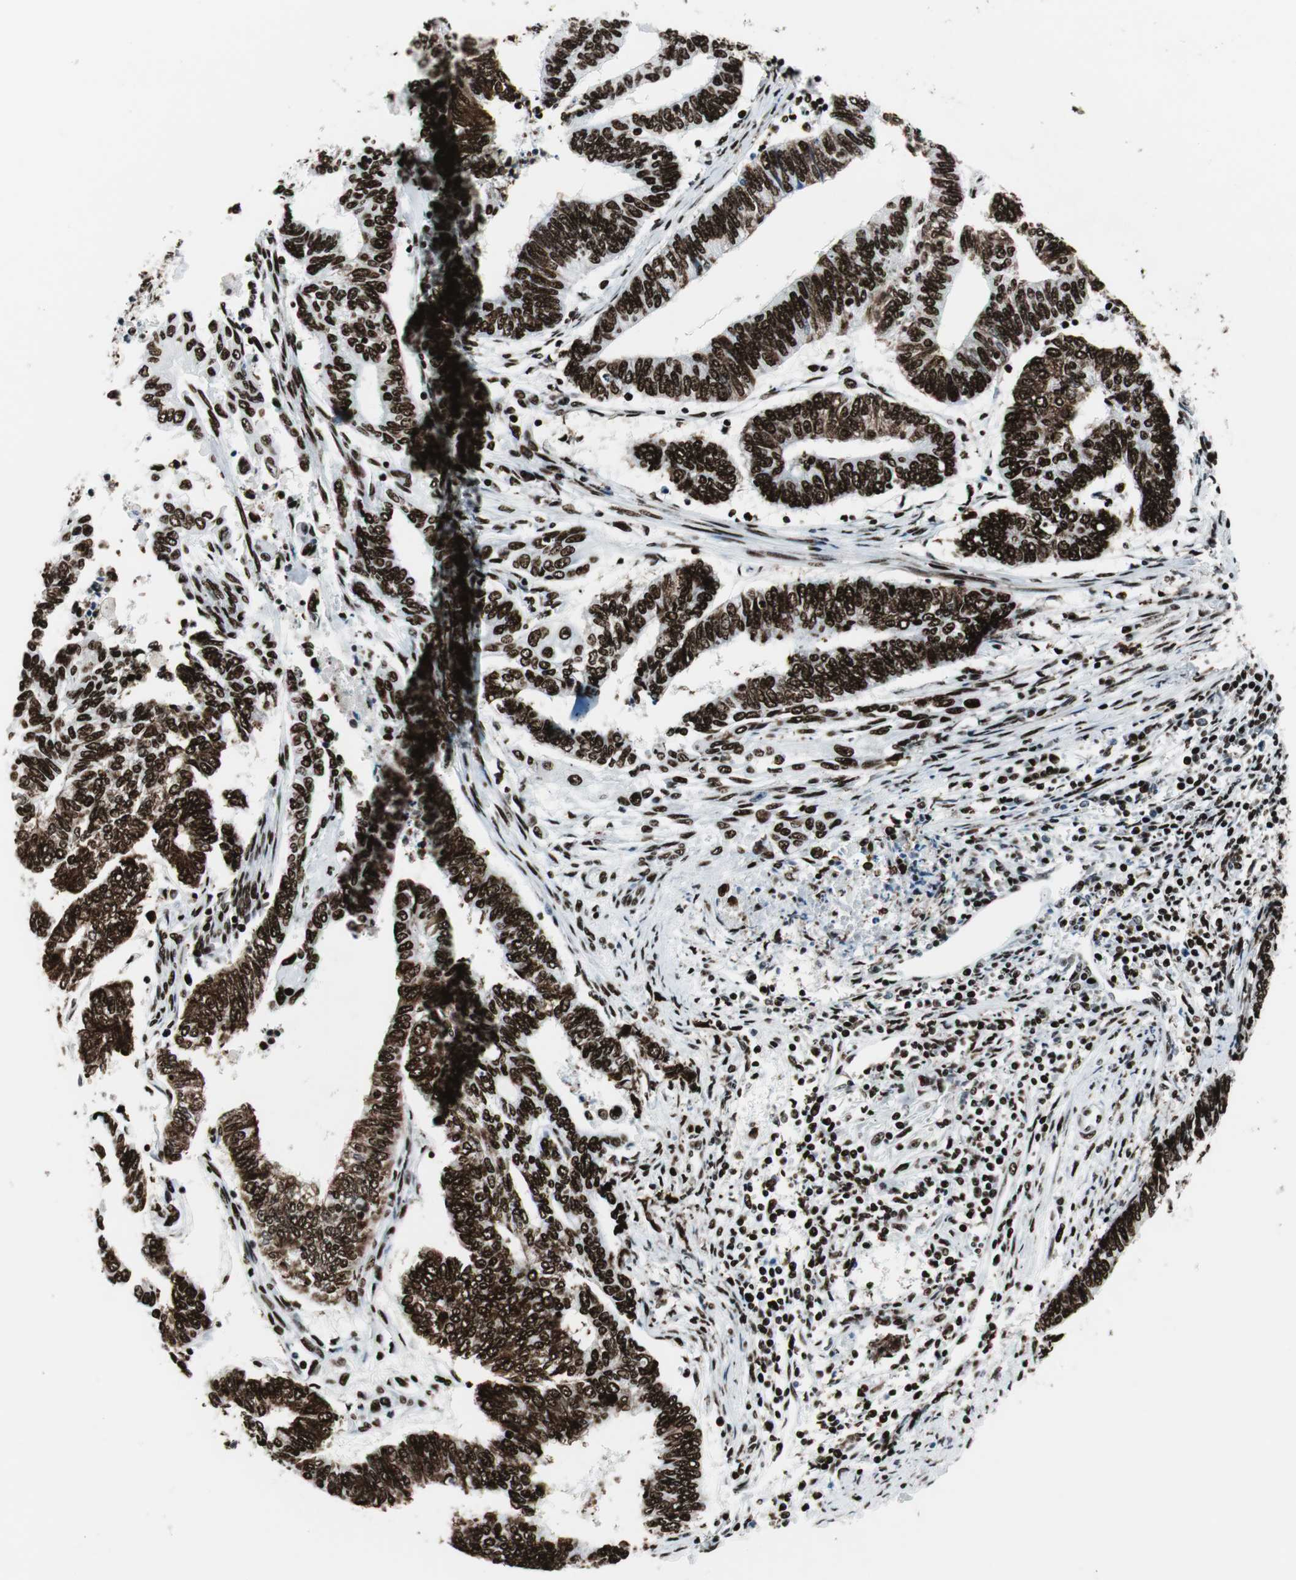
{"staining": {"intensity": "strong", "quantity": ">75%", "location": "nuclear"}, "tissue": "endometrial cancer", "cell_type": "Tumor cells", "image_type": "cancer", "snomed": [{"axis": "morphology", "description": "Adenocarcinoma, NOS"}, {"axis": "topography", "description": "Uterus"}, {"axis": "topography", "description": "Endometrium"}], "caption": "Endometrial cancer (adenocarcinoma) stained for a protein reveals strong nuclear positivity in tumor cells. The protein of interest is stained brown, and the nuclei are stained in blue (DAB (3,3'-diaminobenzidine) IHC with brightfield microscopy, high magnification).", "gene": "NCL", "patient": {"sex": "female", "age": 70}}